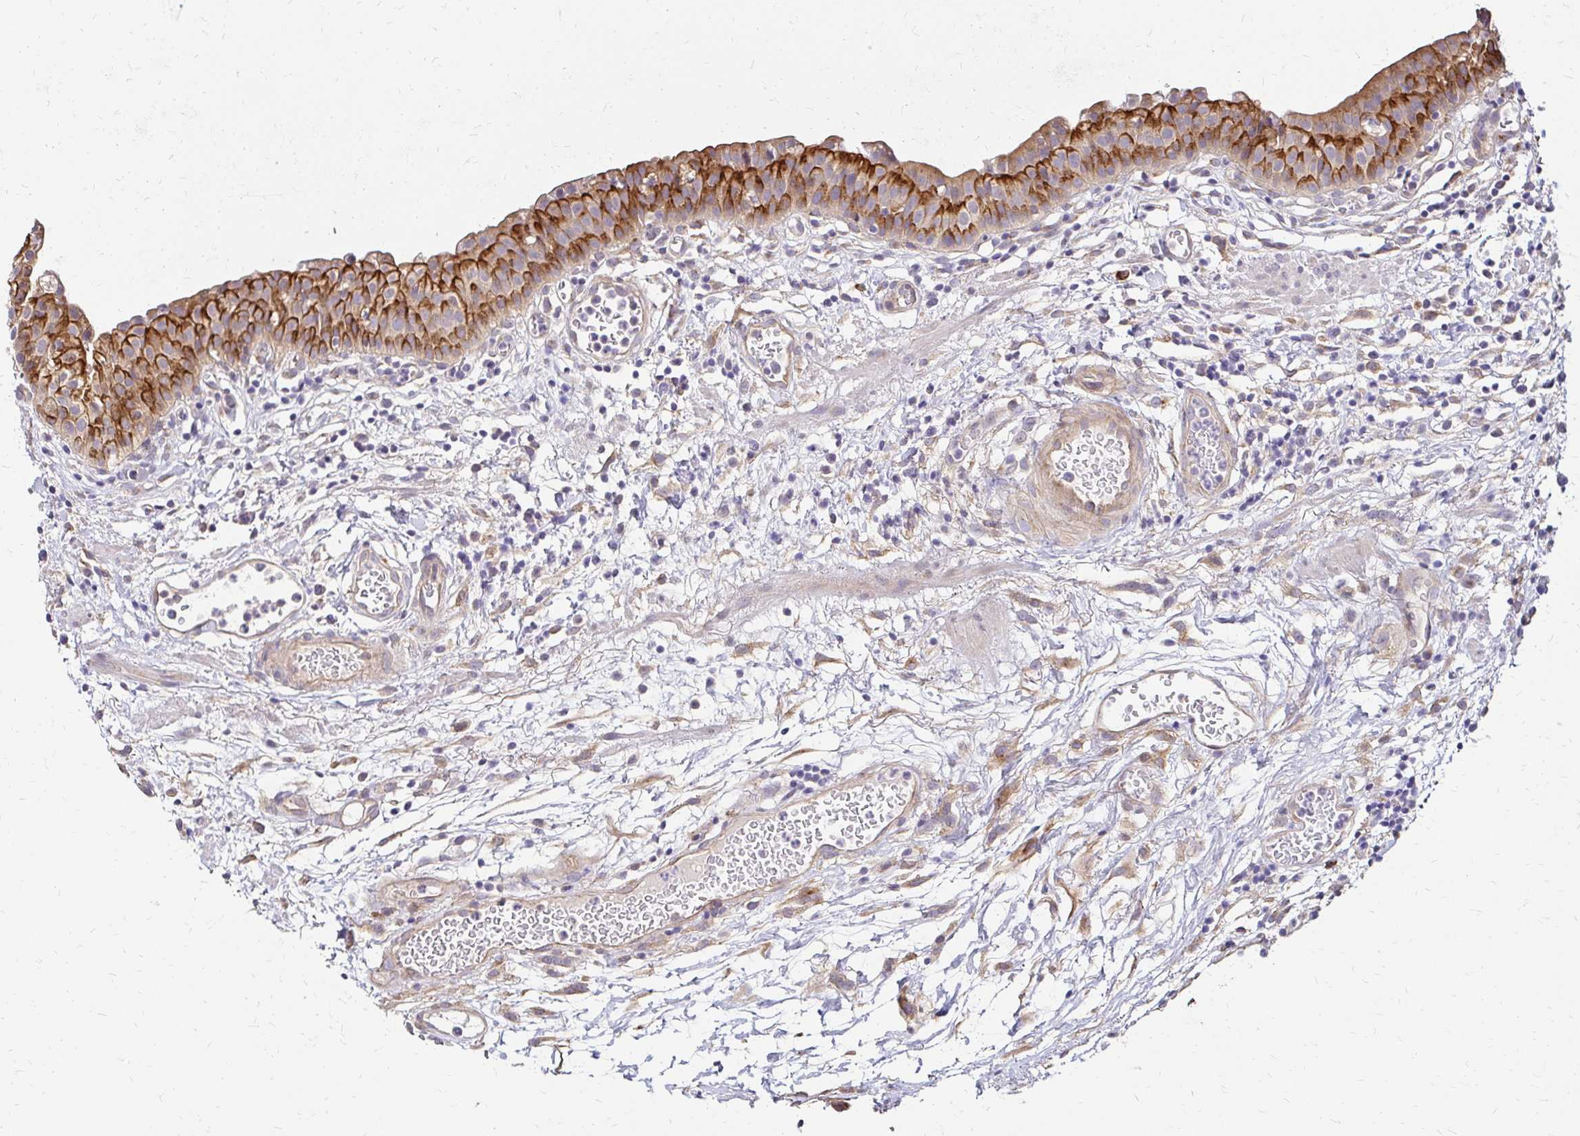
{"staining": {"intensity": "strong", "quantity": "25%-75%", "location": "cytoplasmic/membranous"}, "tissue": "urinary bladder", "cell_type": "Urothelial cells", "image_type": "normal", "snomed": [{"axis": "morphology", "description": "Normal tissue, NOS"}, {"axis": "morphology", "description": "Inflammation, NOS"}, {"axis": "topography", "description": "Urinary bladder"}], "caption": "Immunohistochemistry staining of unremarkable urinary bladder, which exhibits high levels of strong cytoplasmic/membranous positivity in approximately 25%-75% of urothelial cells indicating strong cytoplasmic/membranous protein positivity. The staining was performed using DAB (brown) for protein detection and nuclei were counterstained in hematoxylin (blue).", "gene": "PRIMA1", "patient": {"sex": "male", "age": 57}}